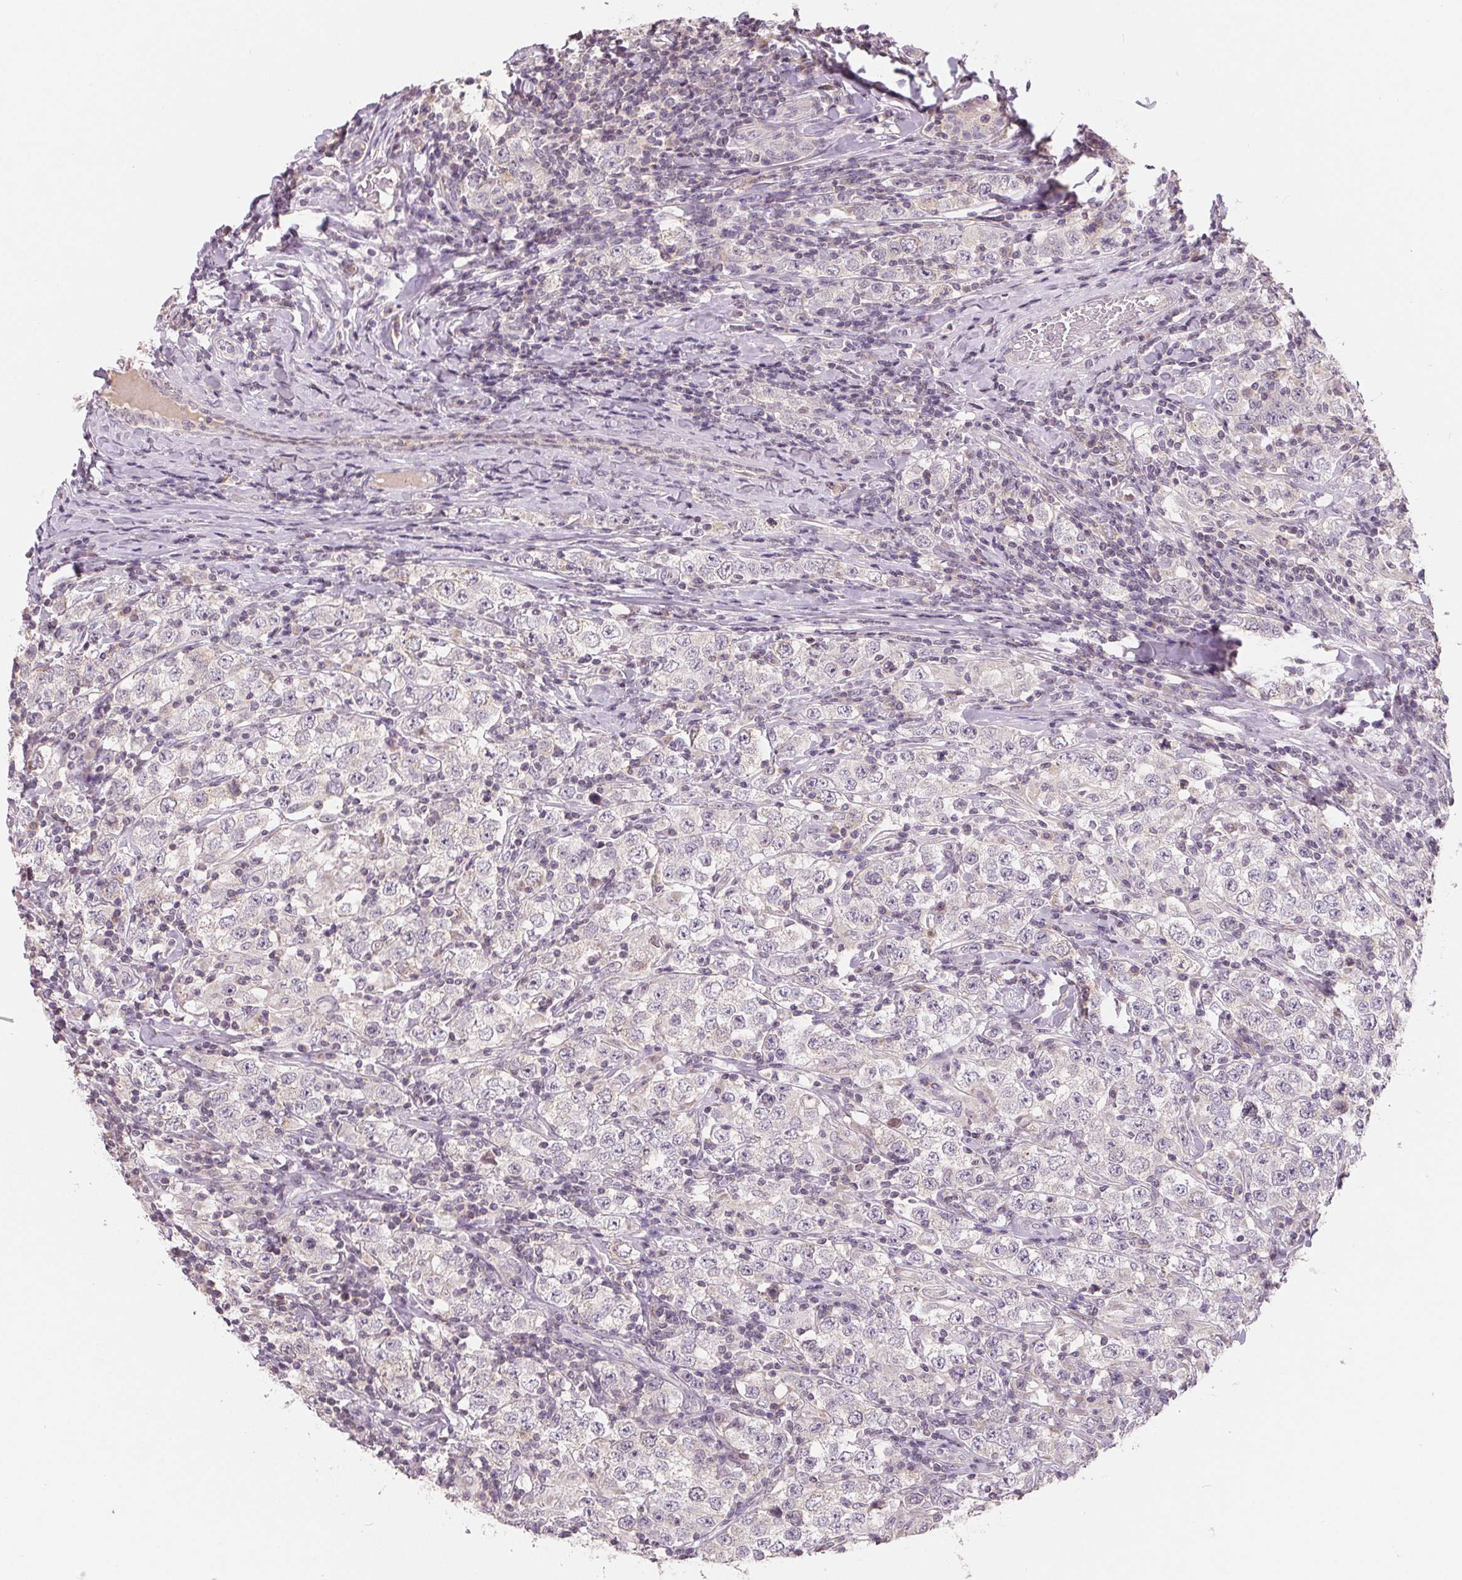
{"staining": {"intensity": "negative", "quantity": "none", "location": "none"}, "tissue": "testis cancer", "cell_type": "Tumor cells", "image_type": "cancer", "snomed": [{"axis": "morphology", "description": "Seminoma, NOS"}, {"axis": "morphology", "description": "Carcinoma, Embryonal, NOS"}, {"axis": "topography", "description": "Testis"}], "caption": "An immunohistochemistry image of testis embryonal carcinoma is shown. There is no staining in tumor cells of testis embryonal carcinoma.", "gene": "AQP8", "patient": {"sex": "male", "age": 41}}